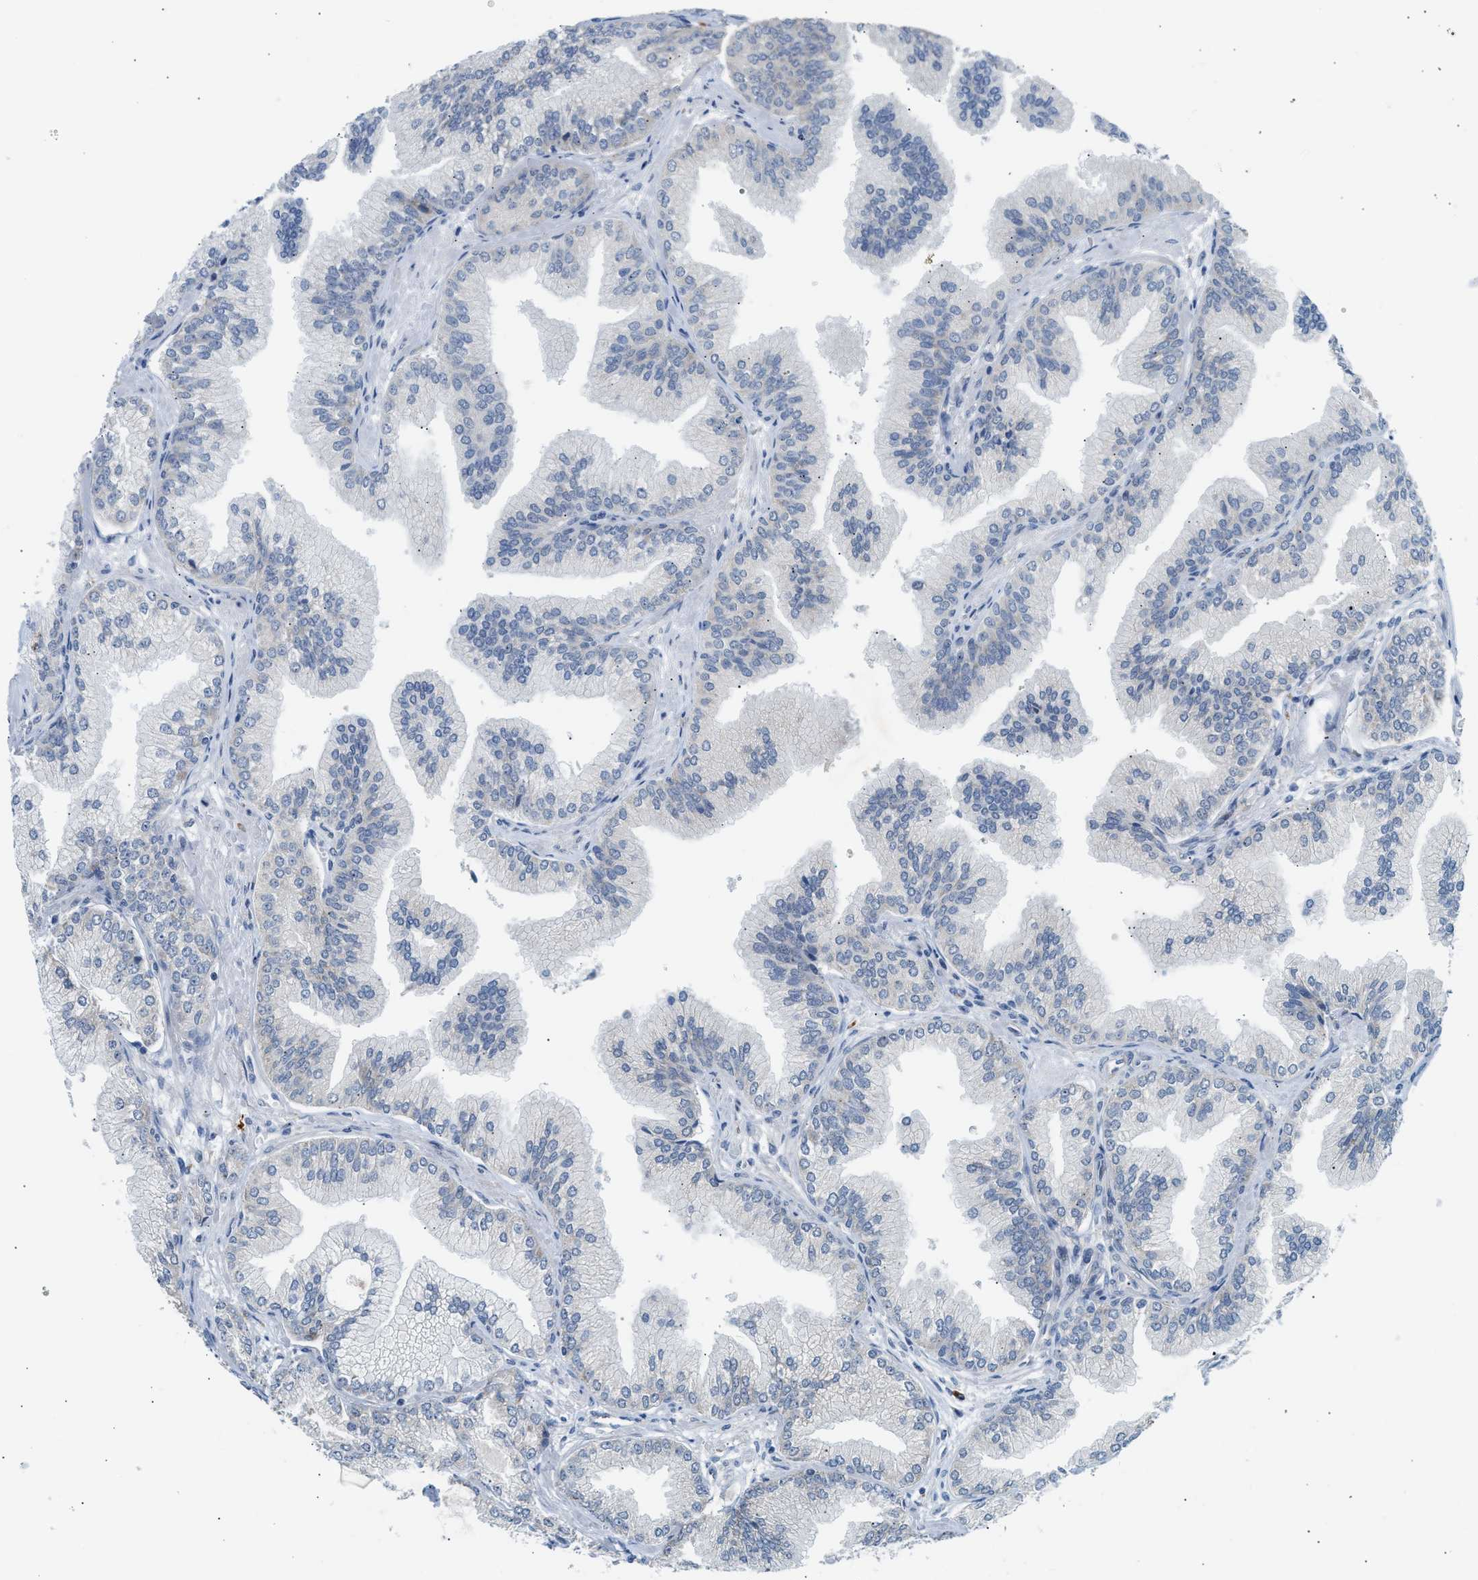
{"staining": {"intensity": "negative", "quantity": "none", "location": "none"}, "tissue": "prostate cancer", "cell_type": "Tumor cells", "image_type": "cancer", "snomed": [{"axis": "morphology", "description": "Adenocarcinoma, Low grade"}, {"axis": "topography", "description": "Prostate"}], "caption": "Tumor cells are negative for brown protein staining in prostate cancer. (Immunohistochemistry (ihc), brightfield microscopy, high magnification).", "gene": "KCNC2", "patient": {"sex": "male", "age": 52}}